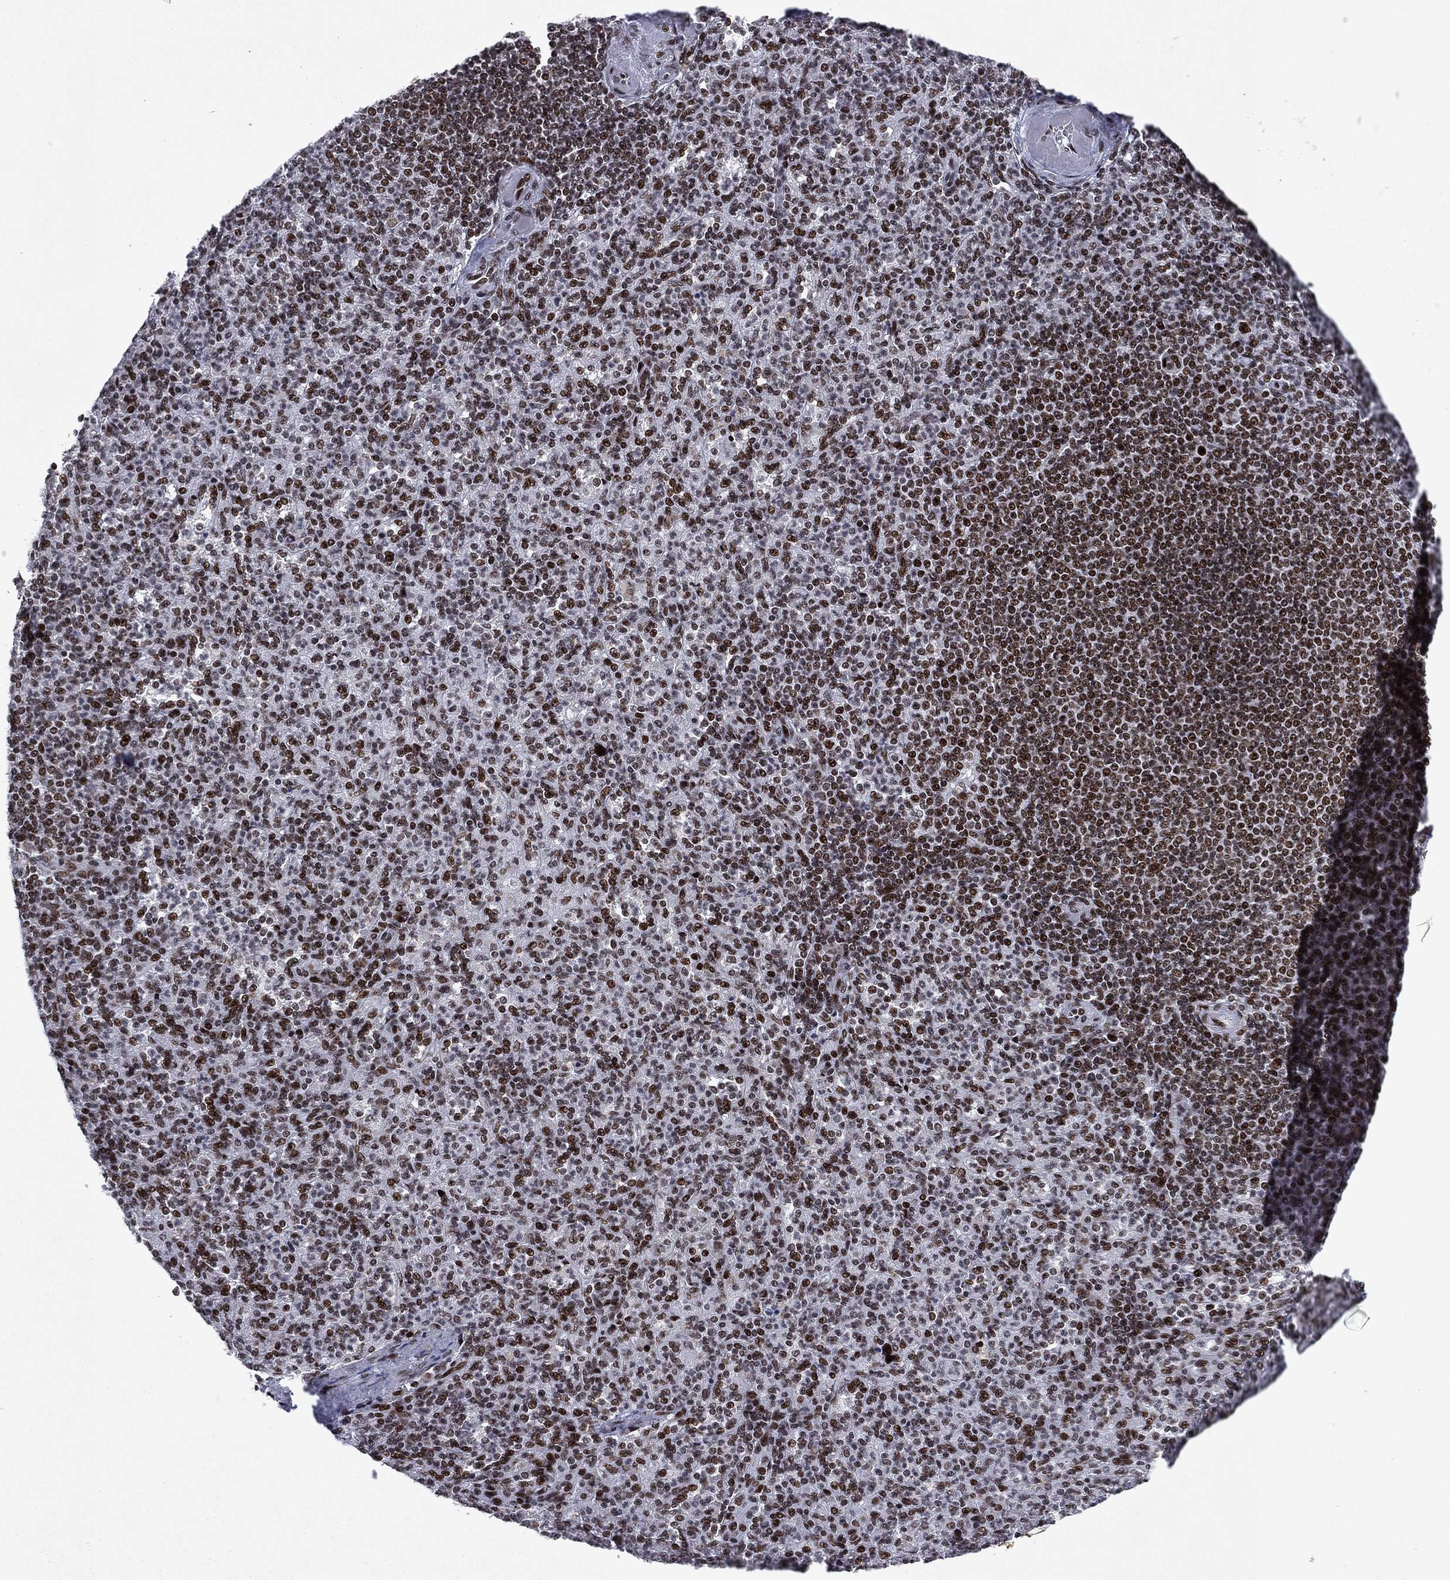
{"staining": {"intensity": "moderate", "quantity": ">75%", "location": "nuclear"}, "tissue": "spleen", "cell_type": "Cells in red pulp", "image_type": "normal", "snomed": [{"axis": "morphology", "description": "Normal tissue, NOS"}, {"axis": "topography", "description": "Spleen"}], "caption": "A high-resolution micrograph shows IHC staining of unremarkable spleen, which reveals moderate nuclear expression in approximately >75% of cells in red pulp.", "gene": "RTF1", "patient": {"sex": "female", "age": 74}}